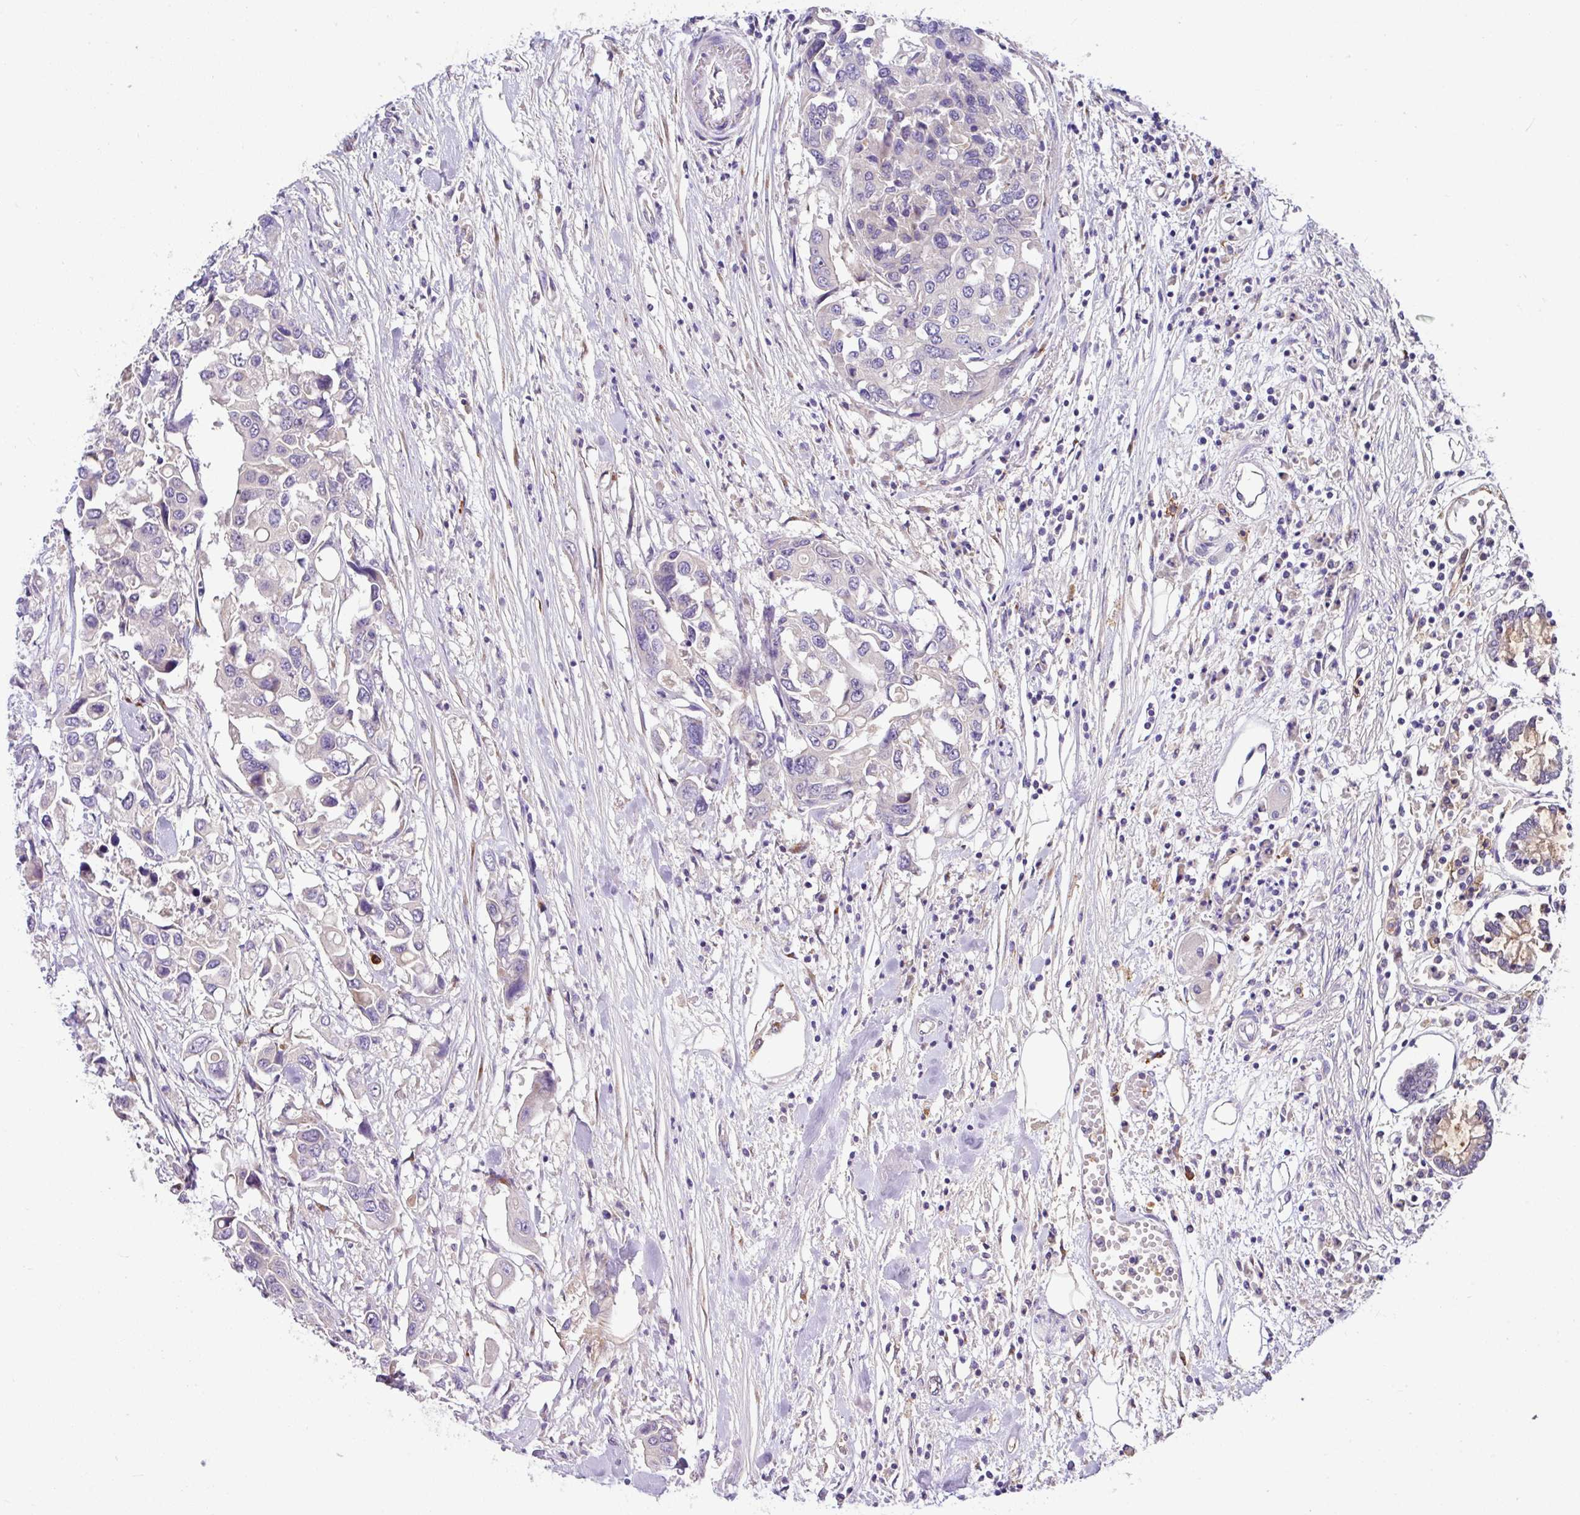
{"staining": {"intensity": "negative", "quantity": "none", "location": "none"}, "tissue": "colorectal cancer", "cell_type": "Tumor cells", "image_type": "cancer", "snomed": [{"axis": "morphology", "description": "Adenocarcinoma, NOS"}, {"axis": "topography", "description": "Colon"}], "caption": "Immunohistochemistry histopathology image of neoplastic tissue: human adenocarcinoma (colorectal) stained with DAB shows no significant protein staining in tumor cells.", "gene": "CRISP3", "patient": {"sex": "male", "age": 77}}